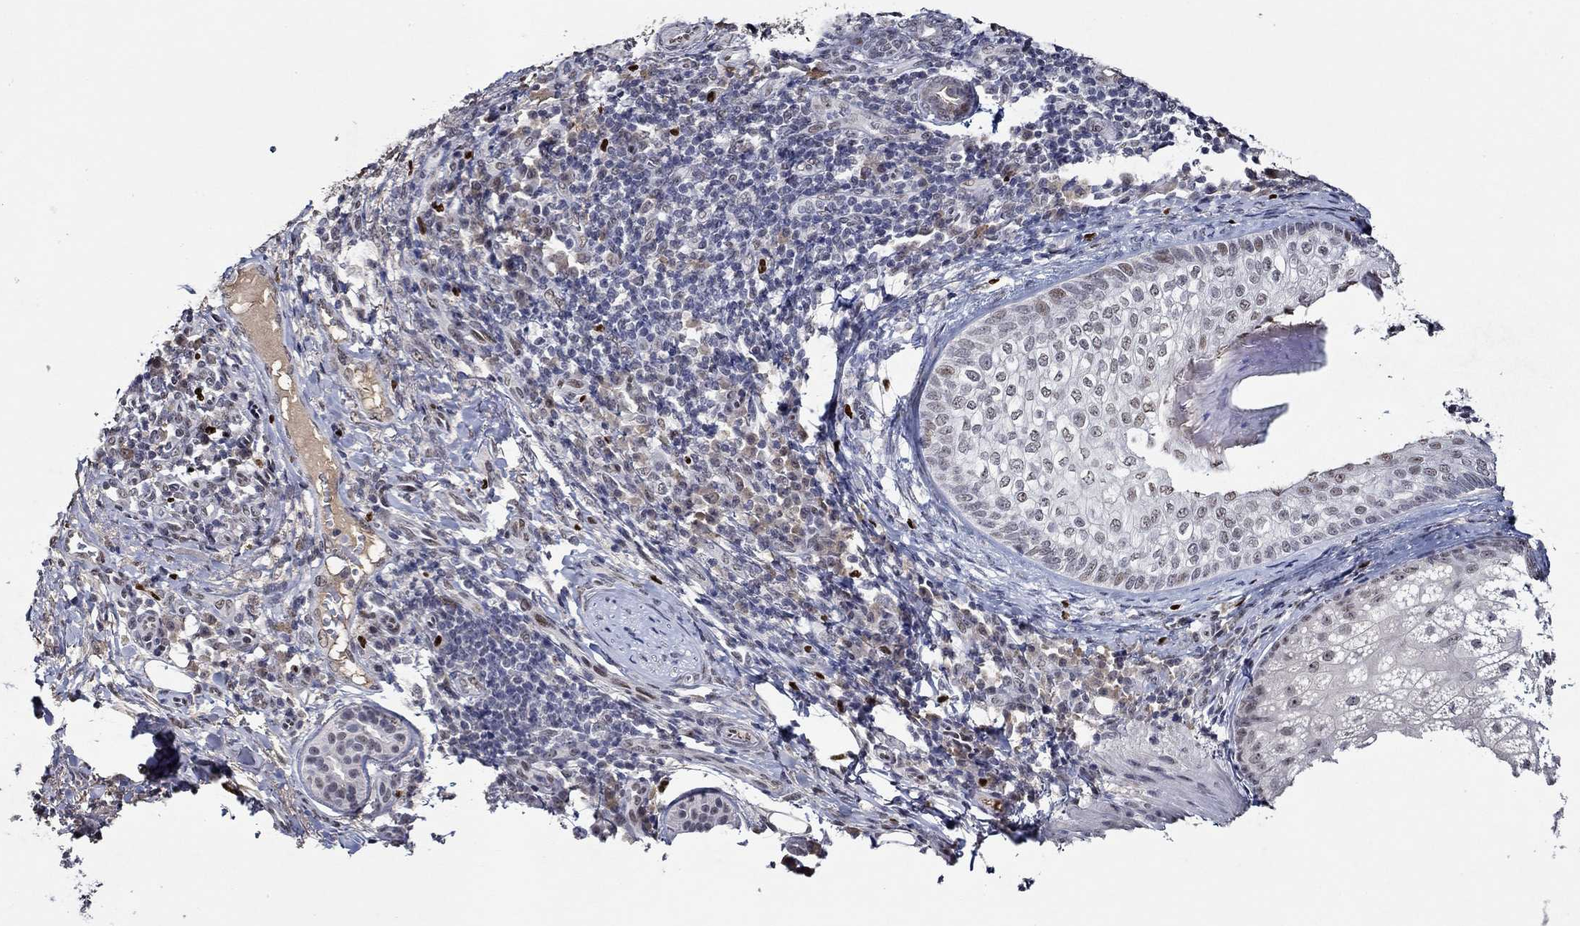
{"staining": {"intensity": "negative", "quantity": "none", "location": "none"}, "tissue": "skin cancer", "cell_type": "Tumor cells", "image_type": "cancer", "snomed": [{"axis": "morphology", "description": "Basal cell carcinoma"}, {"axis": "topography", "description": "Skin"}], "caption": "This histopathology image is of skin cancer (basal cell carcinoma) stained with immunohistochemistry to label a protein in brown with the nuclei are counter-stained blue. There is no staining in tumor cells.", "gene": "GATA2", "patient": {"sex": "female", "age": 69}}